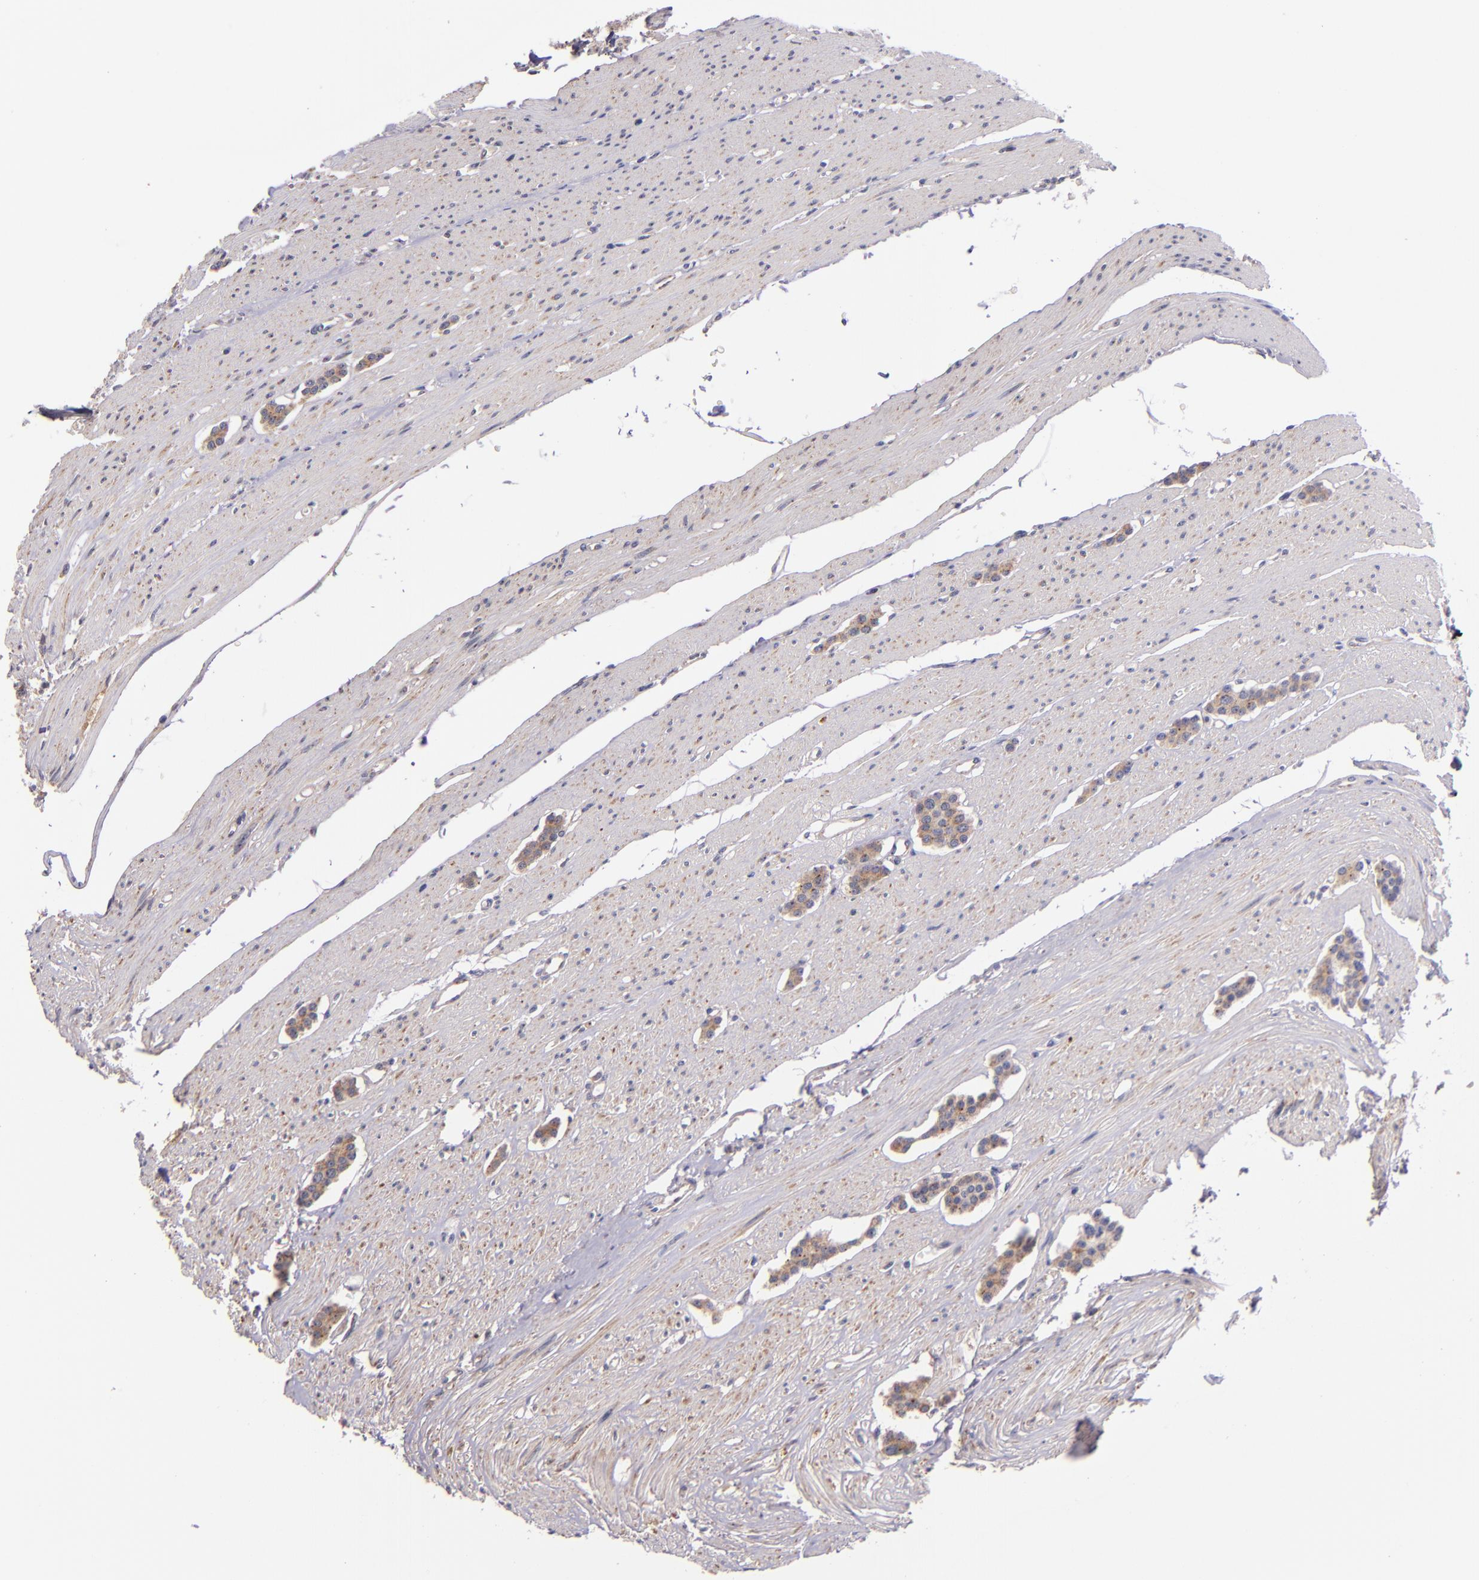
{"staining": {"intensity": "moderate", "quantity": ">75%", "location": "cytoplasmic/membranous"}, "tissue": "carcinoid", "cell_type": "Tumor cells", "image_type": "cancer", "snomed": [{"axis": "morphology", "description": "Carcinoid, malignant, NOS"}, {"axis": "topography", "description": "Small intestine"}], "caption": "An image of human carcinoid stained for a protein demonstrates moderate cytoplasmic/membranous brown staining in tumor cells.", "gene": "SHC1", "patient": {"sex": "male", "age": 60}}